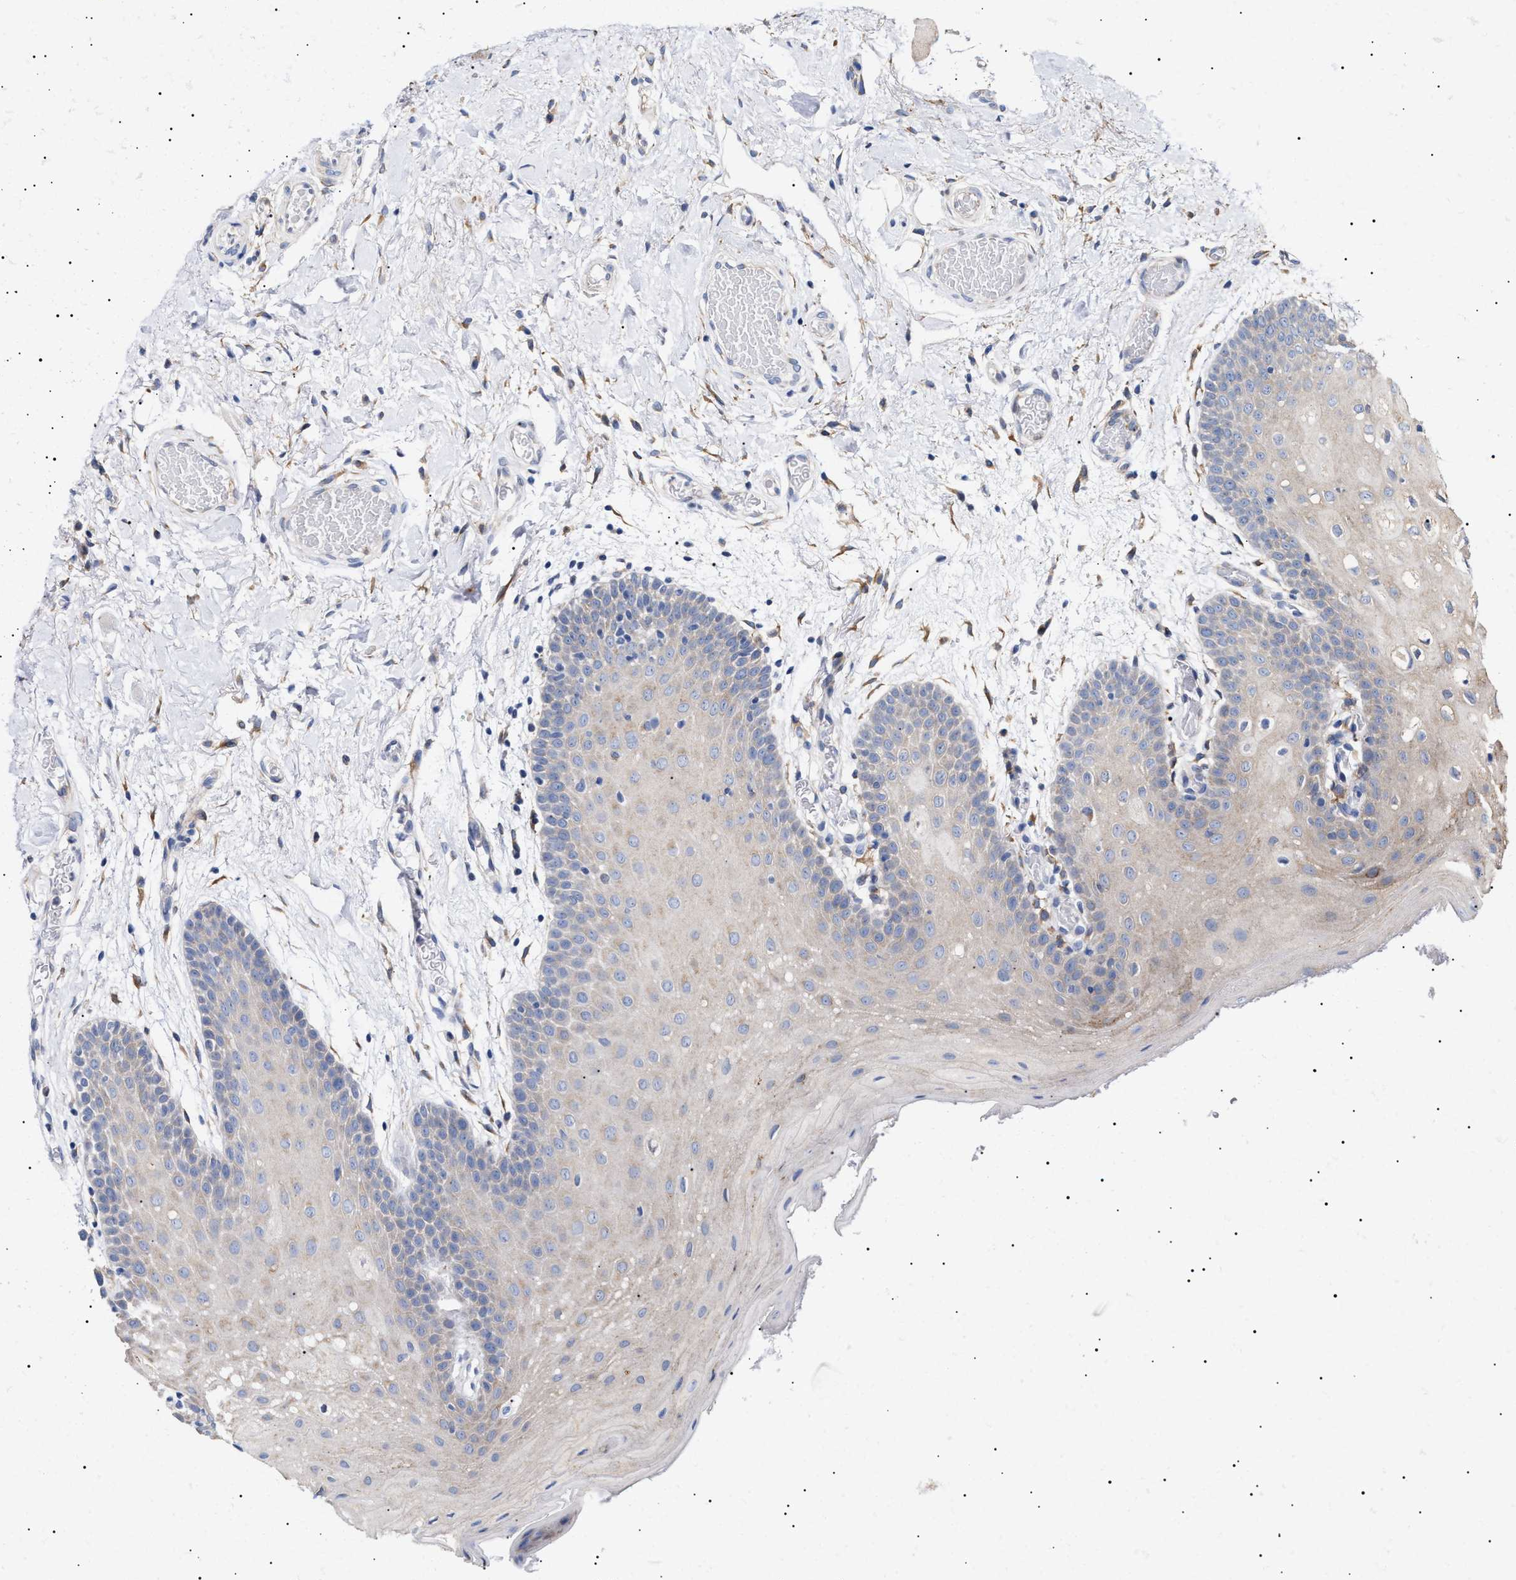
{"staining": {"intensity": "weak", "quantity": "<25%", "location": "cytoplasmic/membranous"}, "tissue": "oral mucosa", "cell_type": "Squamous epithelial cells", "image_type": "normal", "snomed": [{"axis": "morphology", "description": "Normal tissue, NOS"}, {"axis": "morphology", "description": "Squamous cell carcinoma, NOS"}, {"axis": "topography", "description": "Oral tissue"}, {"axis": "topography", "description": "Head-Neck"}], "caption": "This micrograph is of benign oral mucosa stained with immunohistochemistry (IHC) to label a protein in brown with the nuclei are counter-stained blue. There is no positivity in squamous epithelial cells.", "gene": "ERCC6L2", "patient": {"sex": "male", "age": 71}}